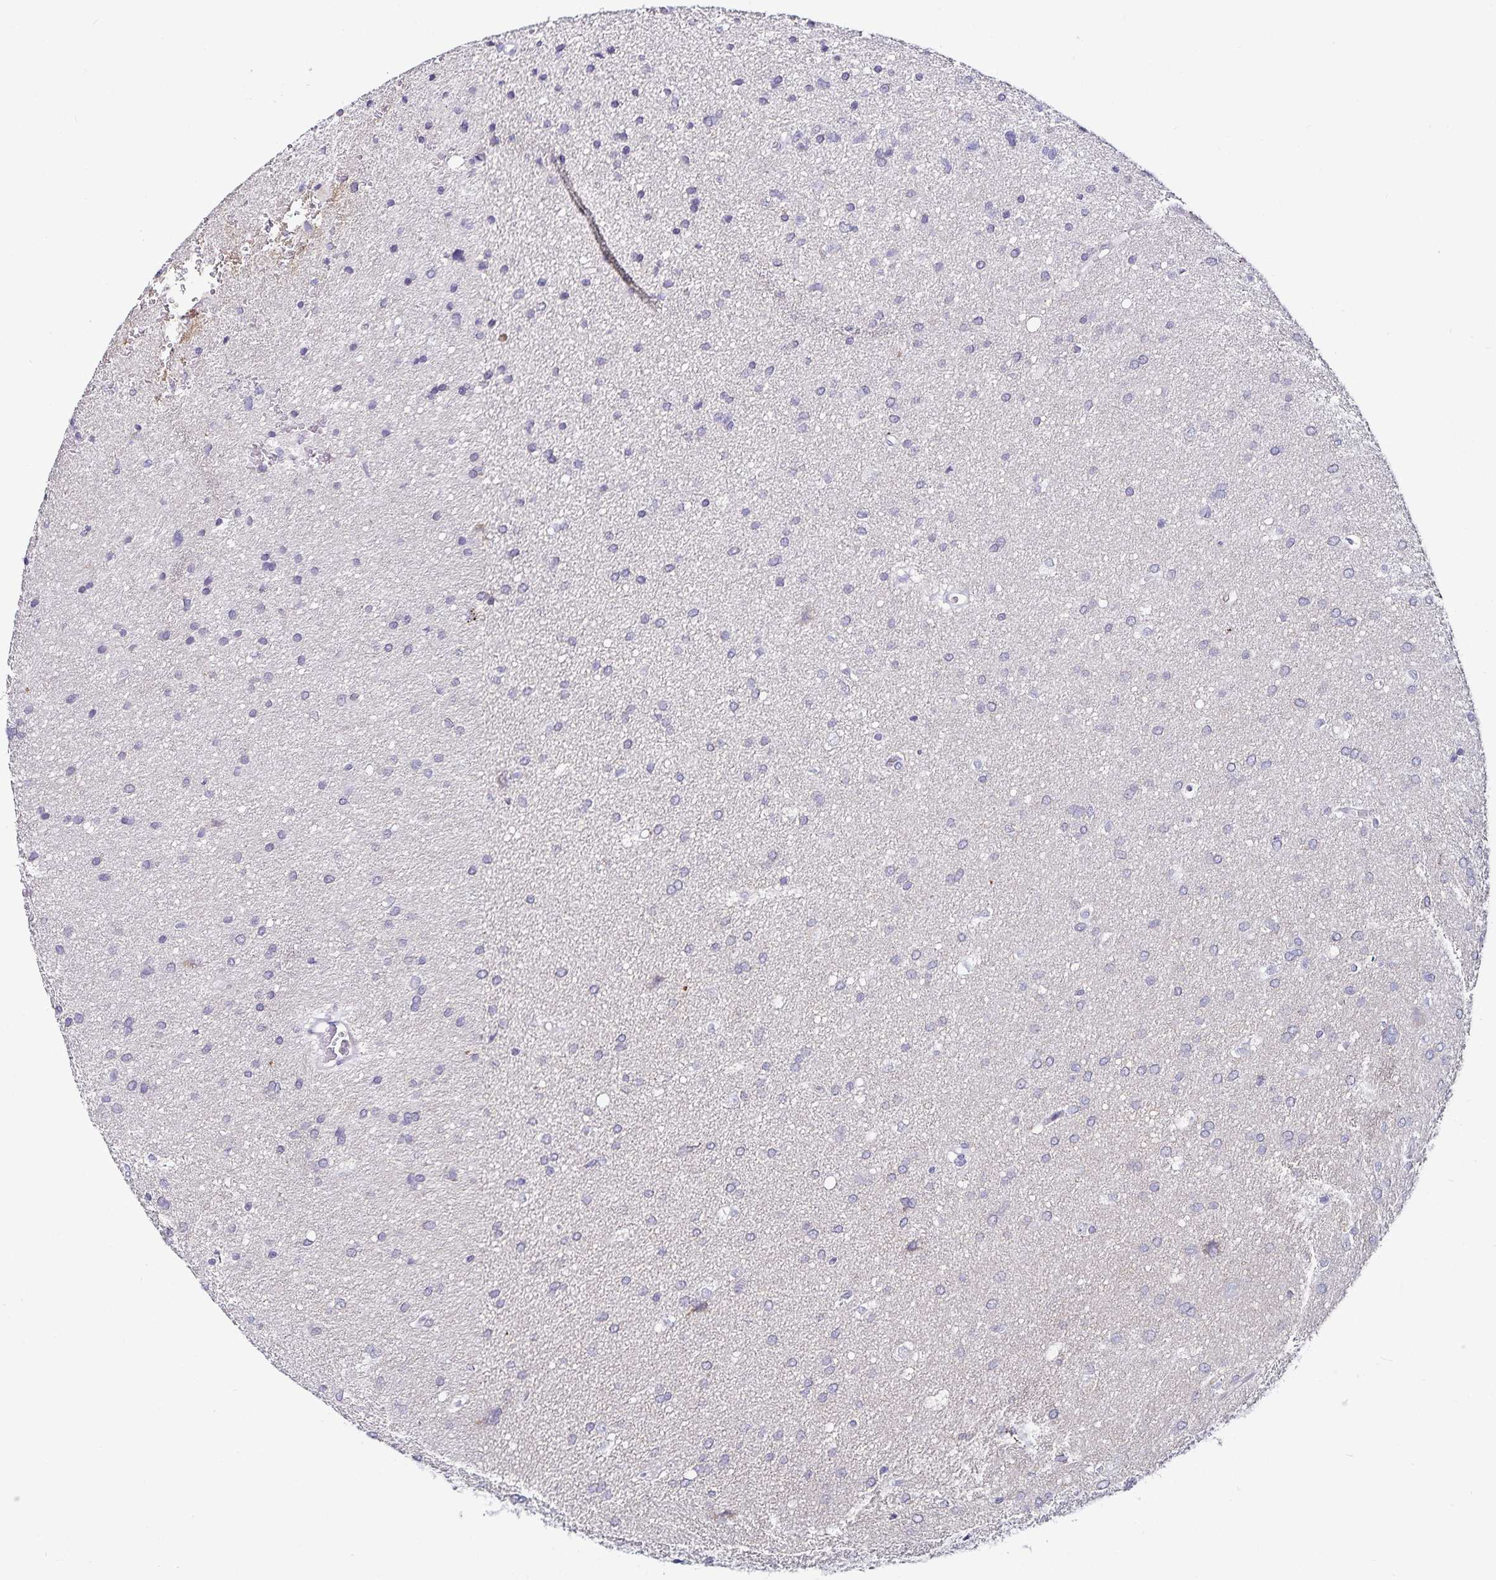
{"staining": {"intensity": "negative", "quantity": "none", "location": "none"}, "tissue": "glioma", "cell_type": "Tumor cells", "image_type": "cancer", "snomed": [{"axis": "morphology", "description": "Glioma, malignant, Low grade"}, {"axis": "topography", "description": "Brain"}], "caption": "An immunohistochemistry micrograph of malignant glioma (low-grade) is shown. There is no staining in tumor cells of malignant glioma (low-grade). The staining is performed using DAB (3,3'-diaminobenzidine) brown chromogen with nuclei counter-stained in using hematoxylin.", "gene": "TSPAN7", "patient": {"sex": "female", "age": 54}}